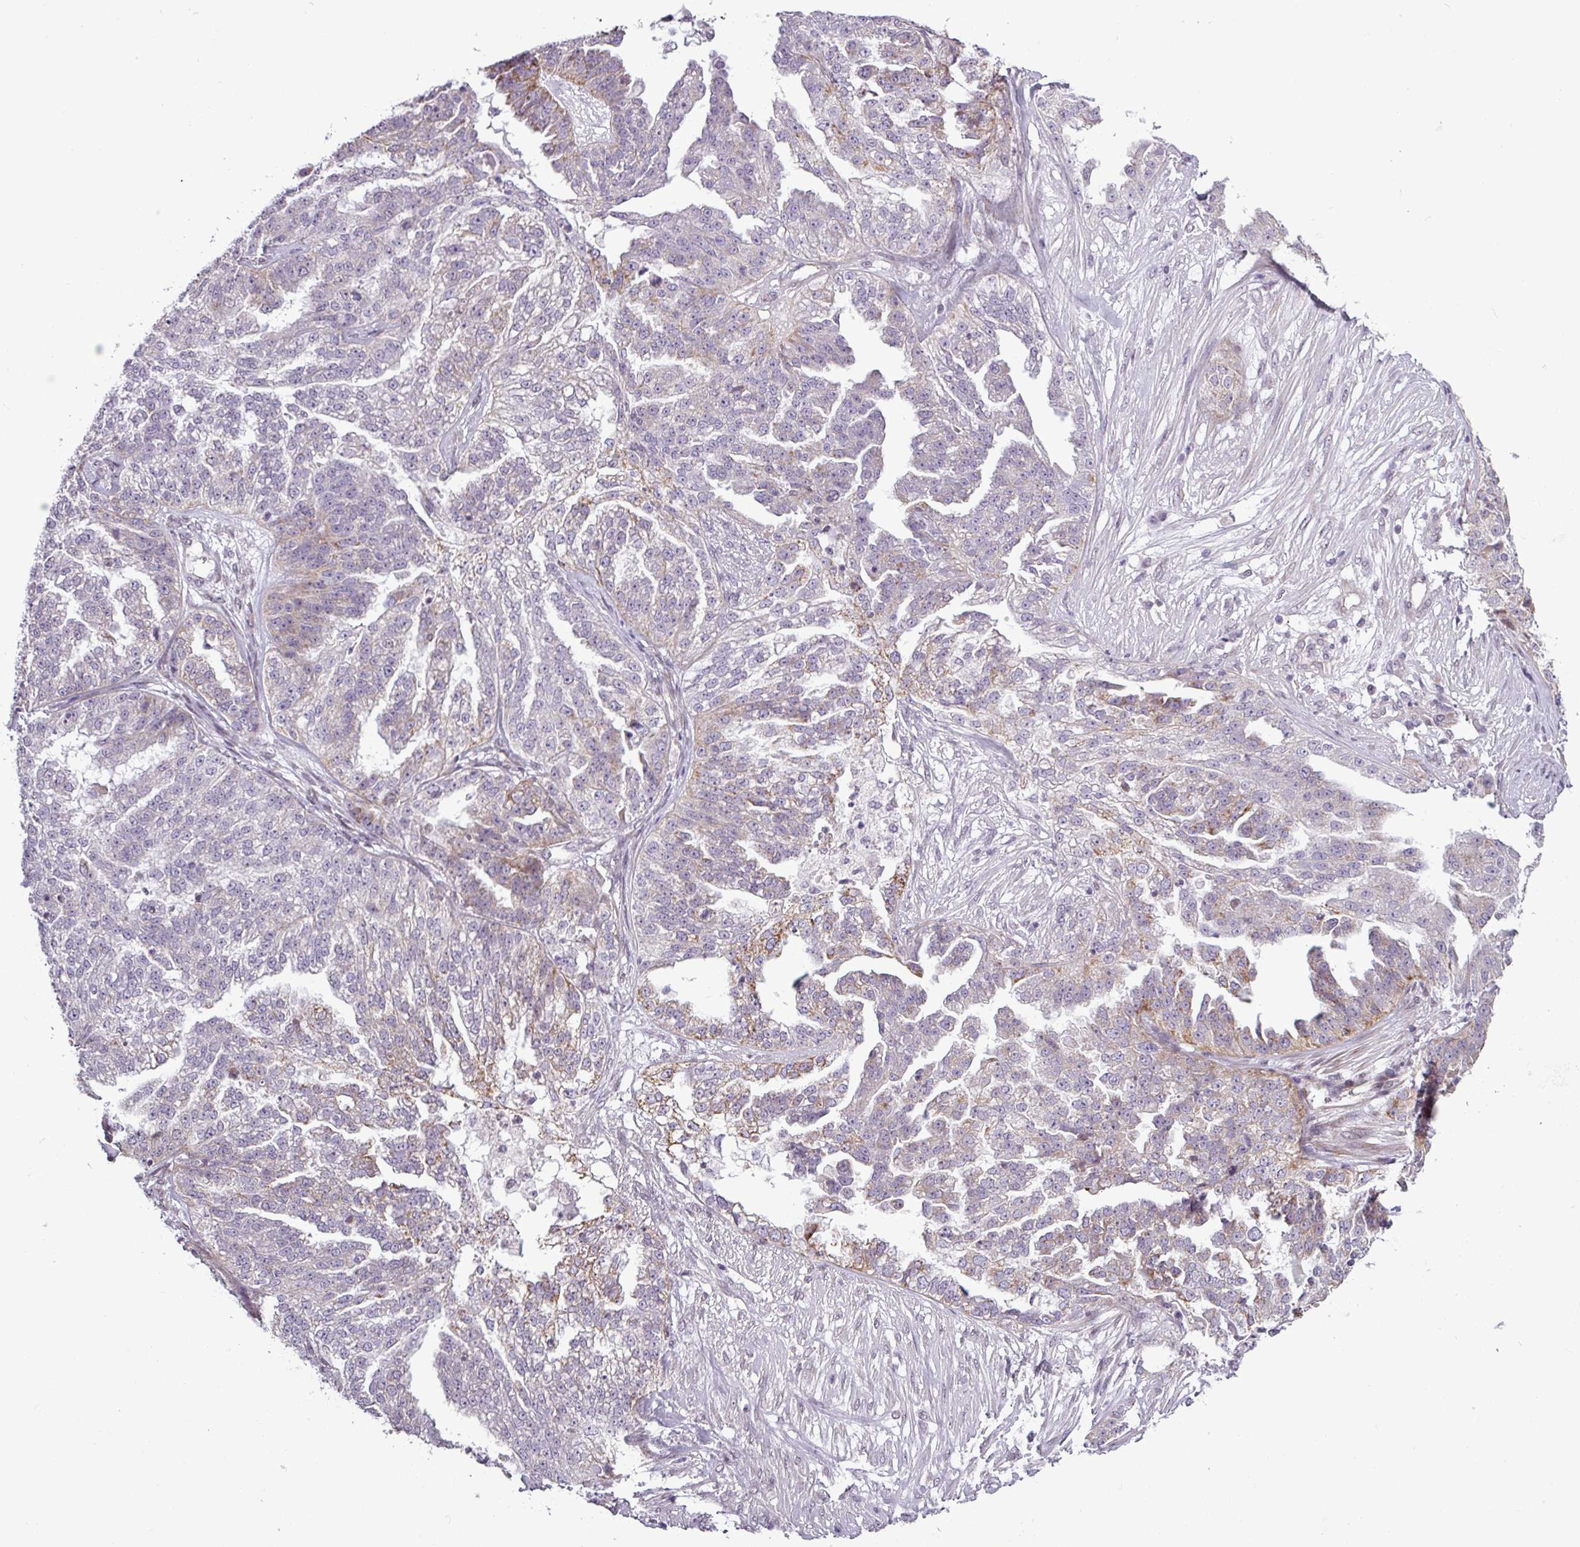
{"staining": {"intensity": "weak", "quantity": "25%-75%", "location": "cytoplasmic/membranous"}, "tissue": "ovarian cancer", "cell_type": "Tumor cells", "image_type": "cancer", "snomed": [{"axis": "morphology", "description": "Cystadenocarcinoma, serous, NOS"}, {"axis": "topography", "description": "Ovary"}], "caption": "Human ovarian cancer stained with a brown dye demonstrates weak cytoplasmic/membranous positive staining in about 25%-75% of tumor cells.", "gene": "GPT2", "patient": {"sex": "female", "age": 58}}